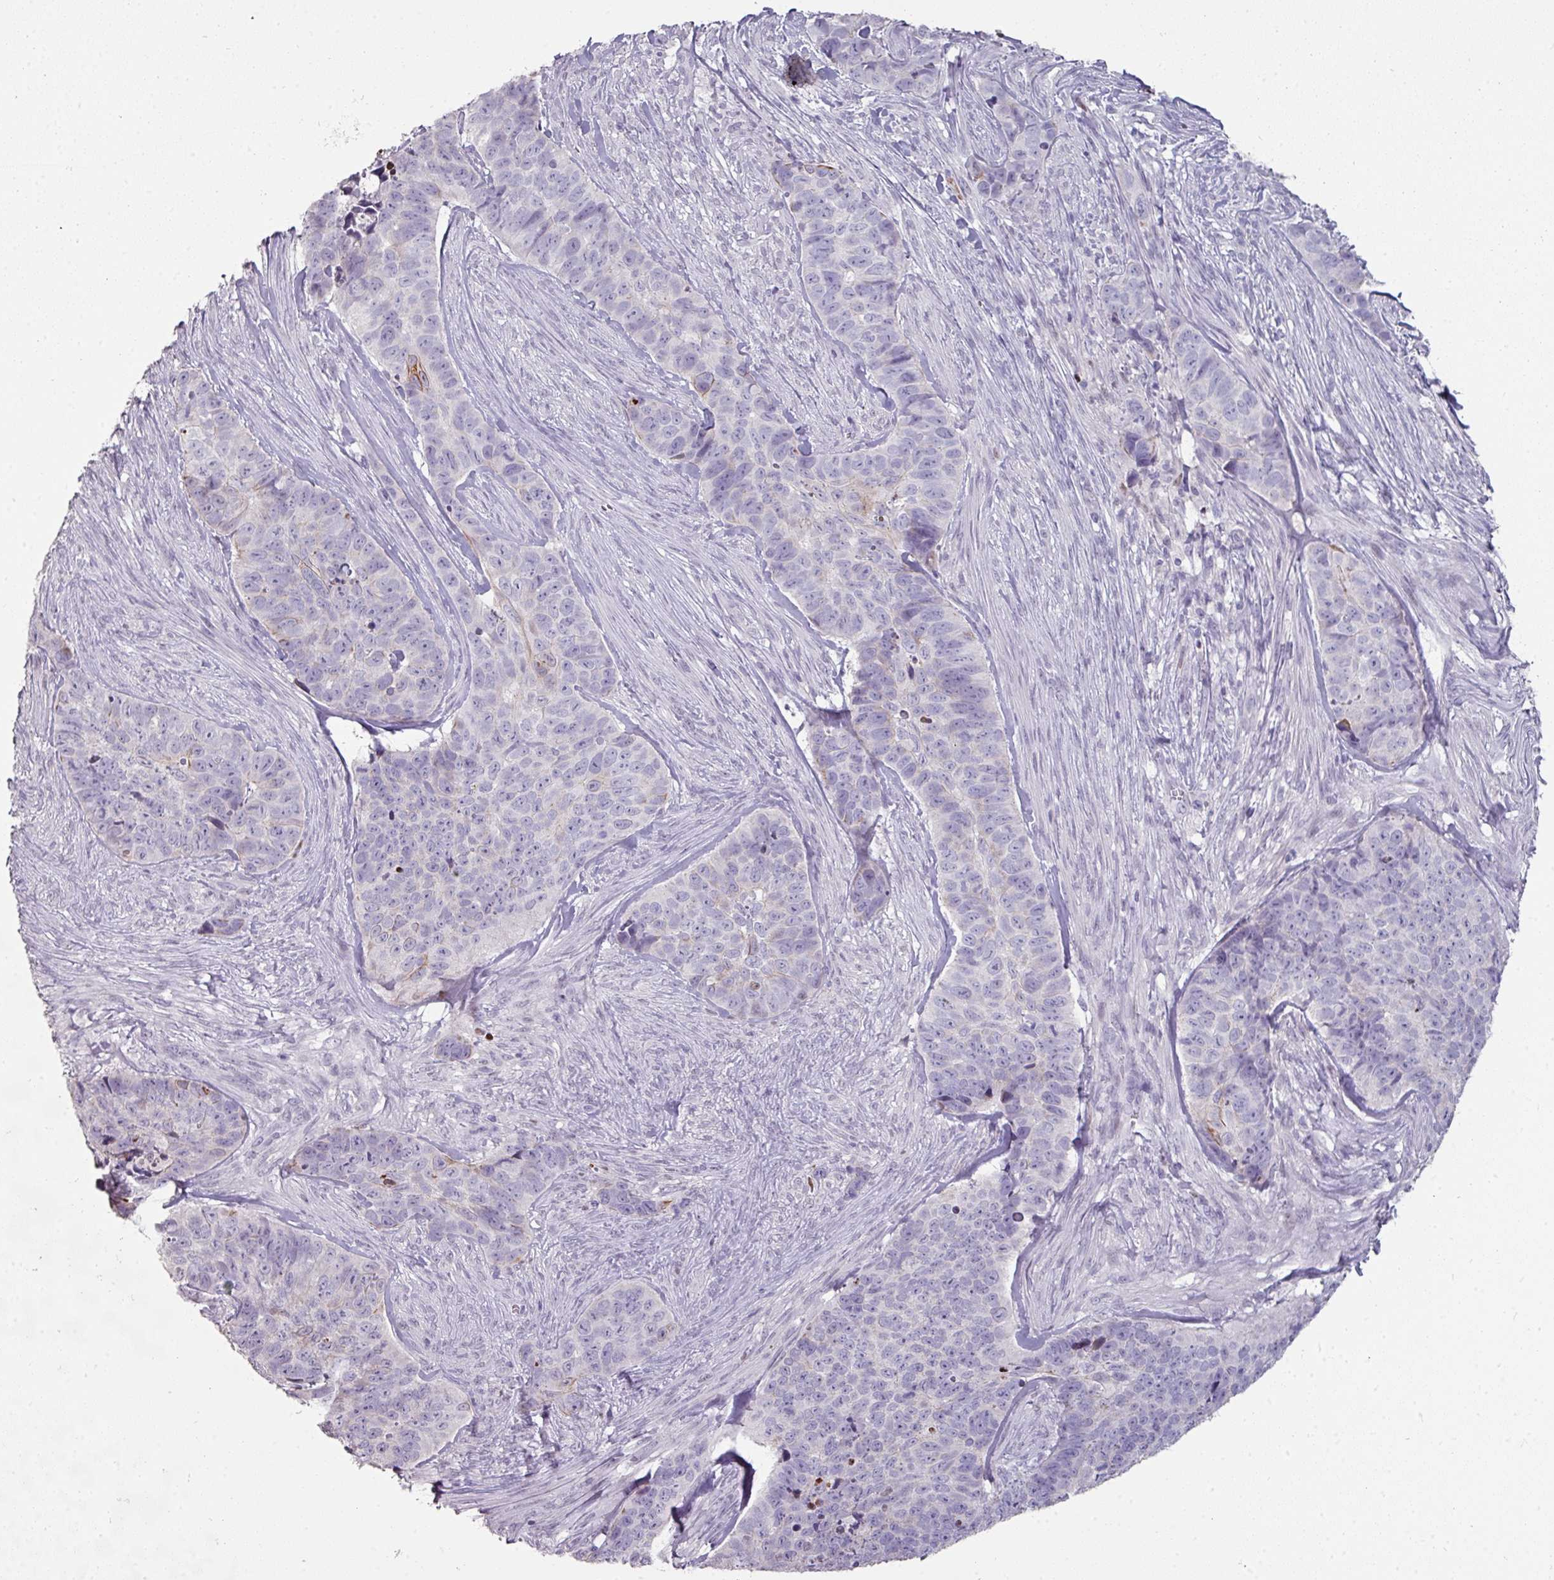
{"staining": {"intensity": "negative", "quantity": "none", "location": "none"}, "tissue": "skin cancer", "cell_type": "Tumor cells", "image_type": "cancer", "snomed": [{"axis": "morphology", "description": "Basal cell carcinoma"}, {"axis": "topography", "description": "Skin"}], "caption": "This is an immunohistochemistry (IHC) micrograph of human basal cell carcinoma (skin). There is no expression in tumor cells.", "gene": "GTF2H3", "patient": {"sex": "female", "age": 82}}